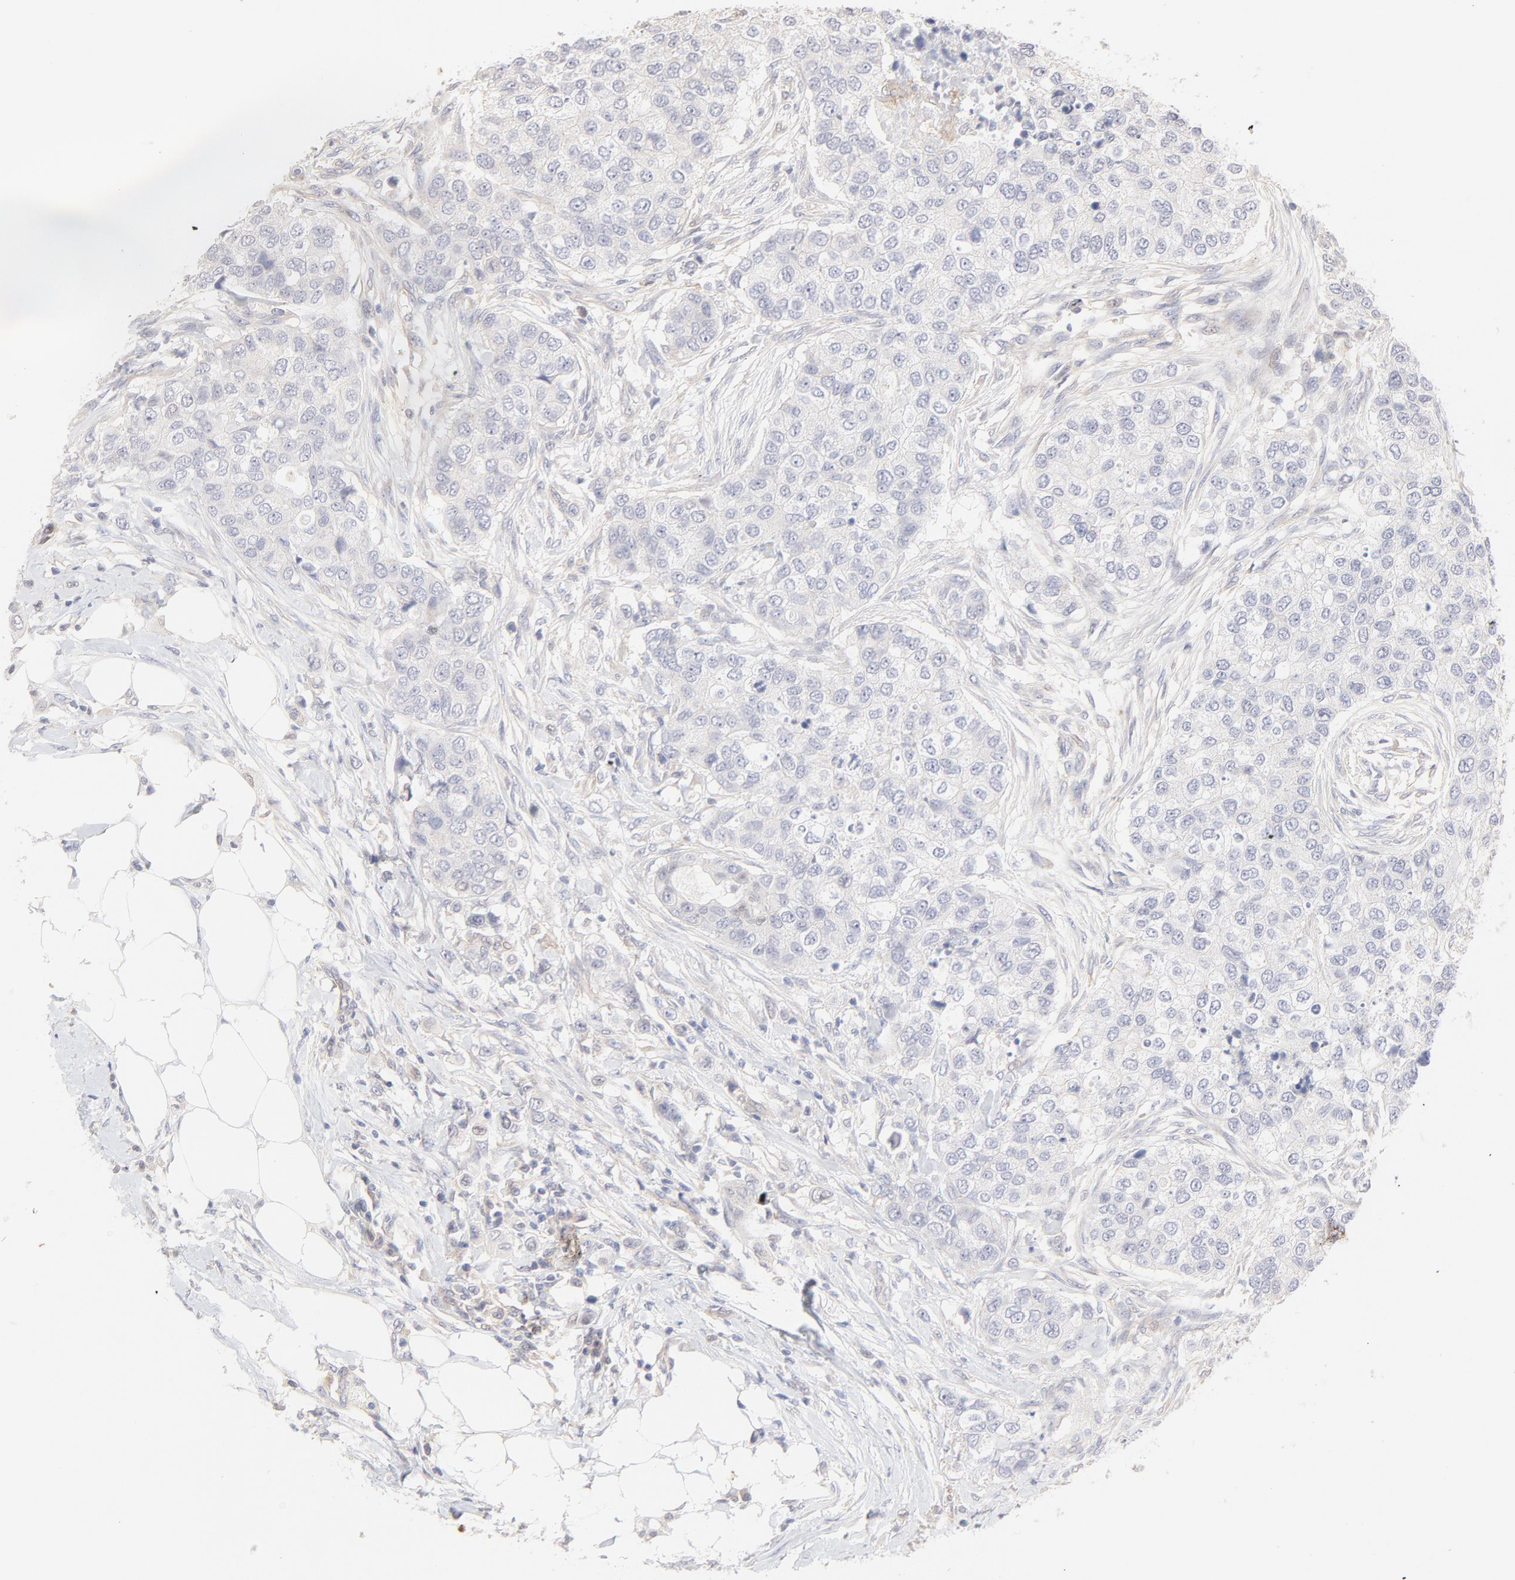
{"staining": {"intensity": "negative", "quantity": "none", "location": "none"}, "tissue": "breast cancer", "cell_type": "Tumor cells", "image_type": "cancer", "snomed": [{"axis": "morphology", "description": "Normal tissue, NOS"}, {"axis": "morphology", "description": "Duct carcinoma"}, {"axis": "topography", "description": "Breast"}], "caption": "Immunohistochemical staining of intraductal carcinoma (breast) displays no significant staining in tumor cells.", "gene": "ELF3", "patient": {"sex": "female", "age": 49}}